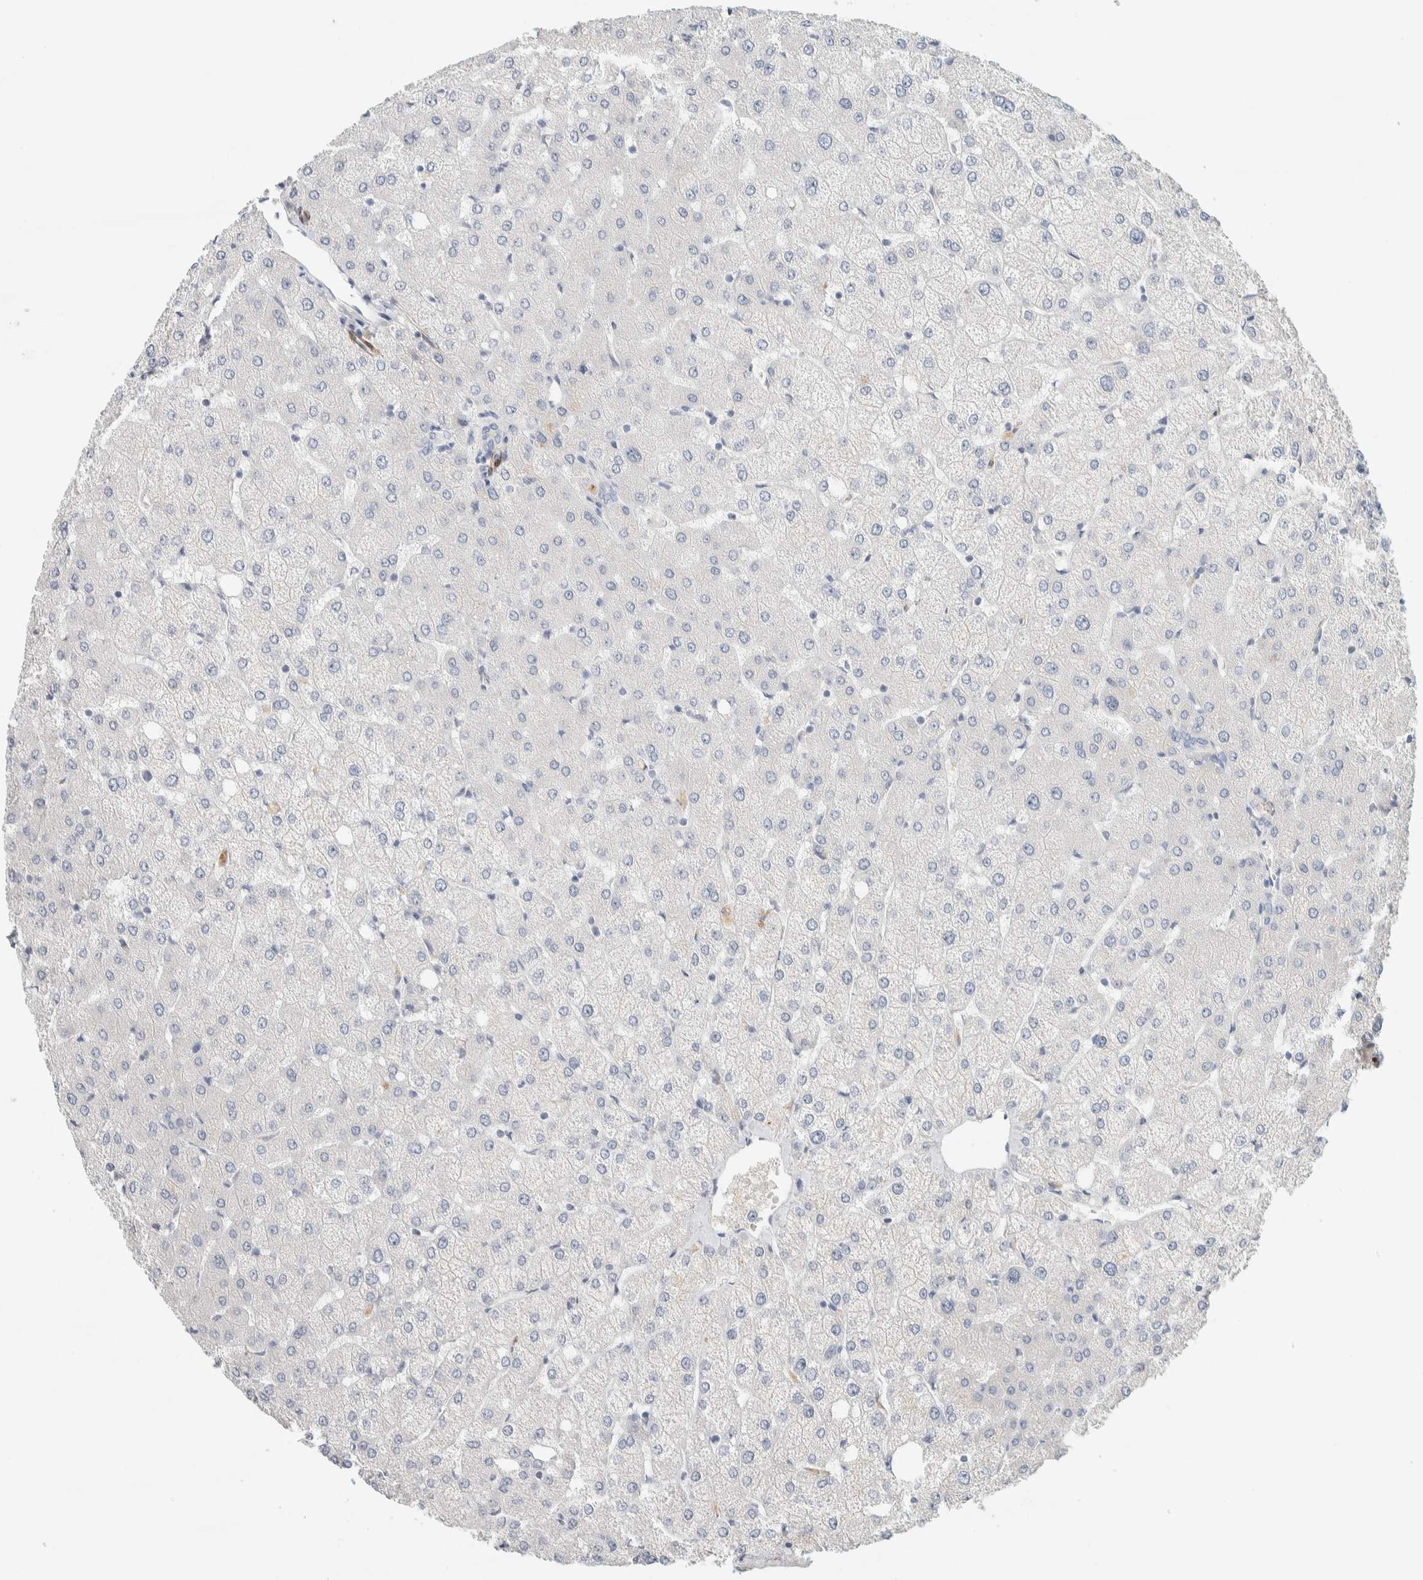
{"staining": {"intensity": "negative", "quantity": "none", "location": "none"}, "tissue": "liver", "cell_type": "Cholangiocytes", "image_type": "normal", "snomed": [{"axis": "morphology", "description": "Normal tissue, NOS"}, {"axis": "topography", "description": "Liver"}], "caption": "A micrograph of human liver is negative for staining in cholangiocytes. Nuclei are stained in blue.", "gene": "CDR2", "patient": {"sex": "female", "age": 54}}